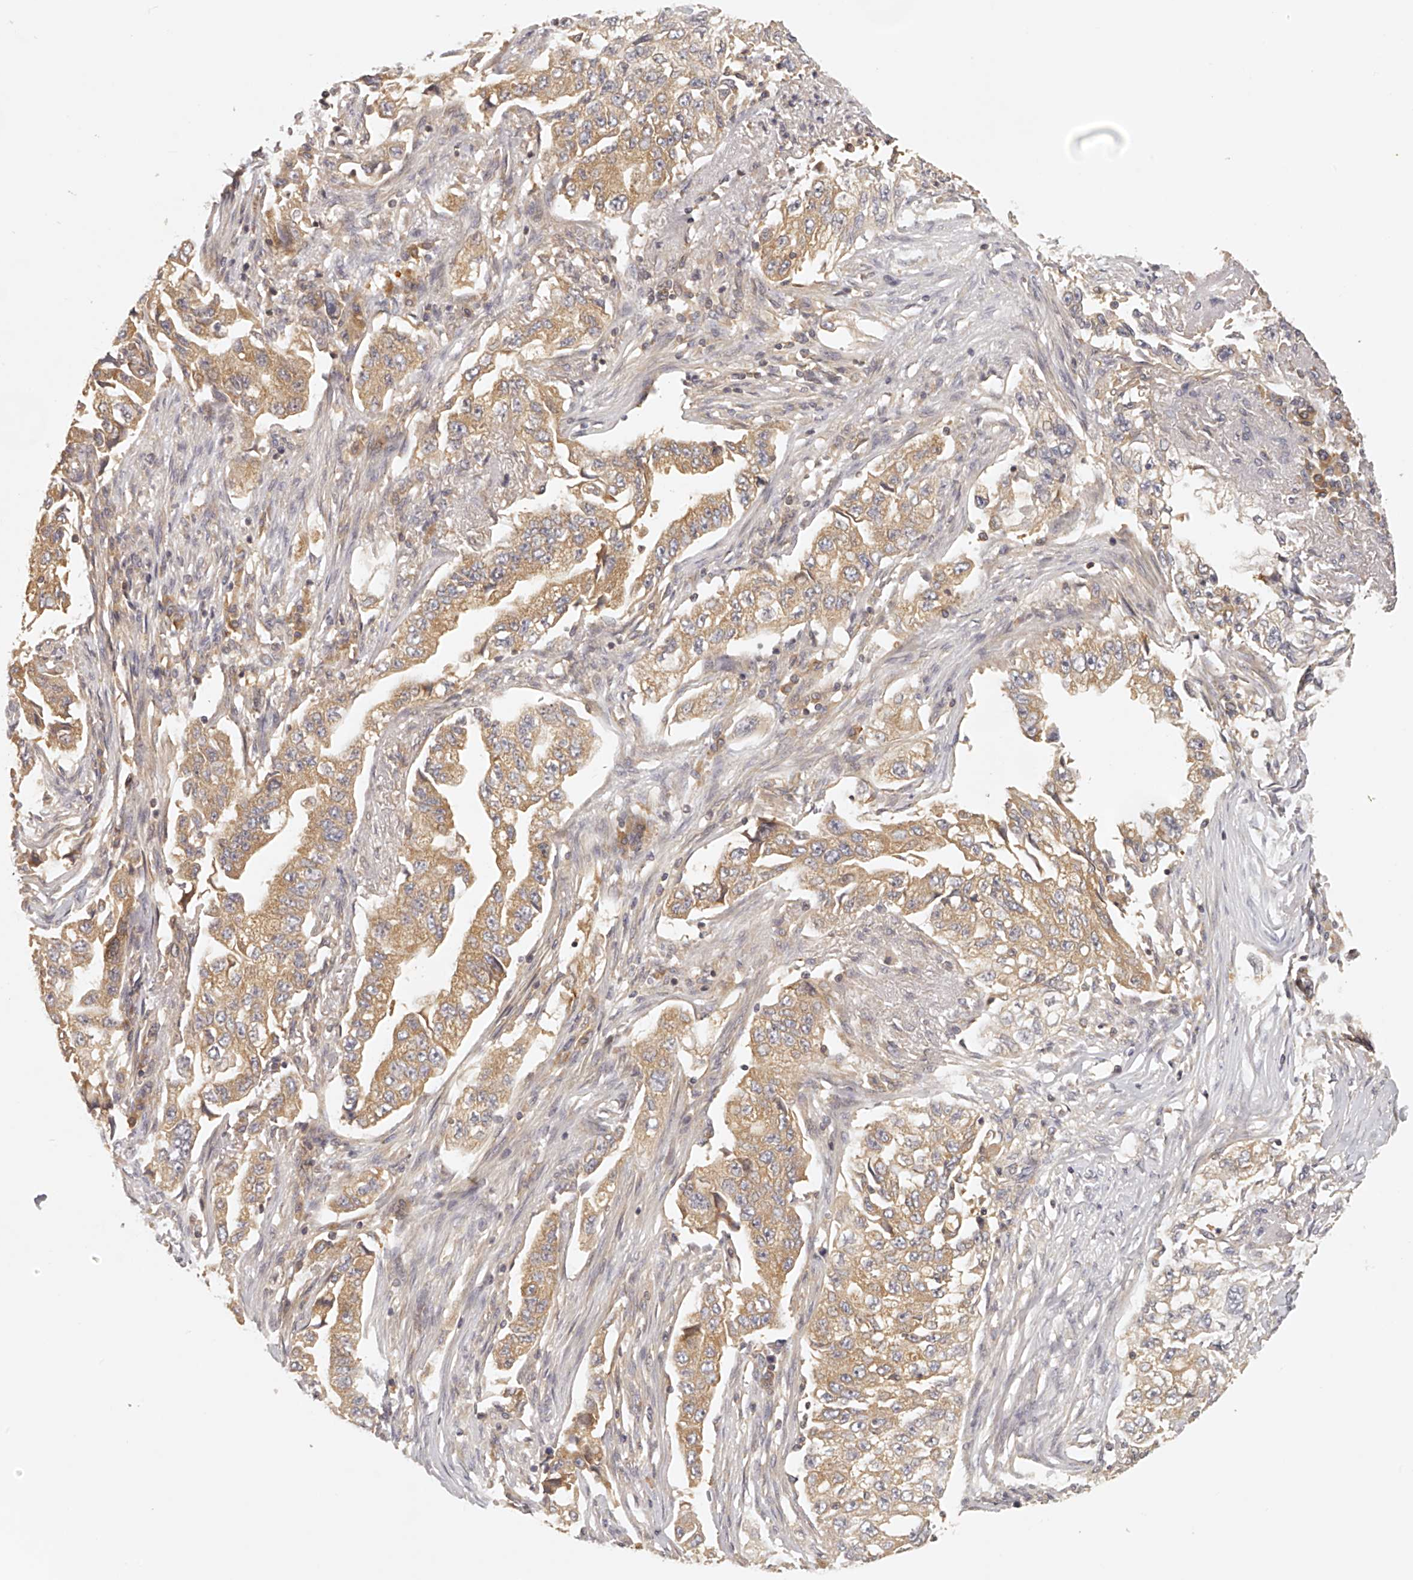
{"staining": {"intensity": "moderate", "quantity": ">75%", "location": "cytoplasmic/membranous"}, "tissue": "lung cancer", "cell_type": "Tumor cells", "image_type": "cancer", "snomed": [{"axis": "morphology", "description": "Adenocarcinoma, NOS"}, {"axis": "topography", "description": "Lung"}], "caption": "Immunohistochemistry of lung adenocarcinoma shows medium levels of moderate cytoplasmic/membranous staining in about >75% of tumor cells. (IHC, brightfield microscopy, high magnification).", "gene": "EIF3I", "patient": {"sex": "female", "age": 51}}